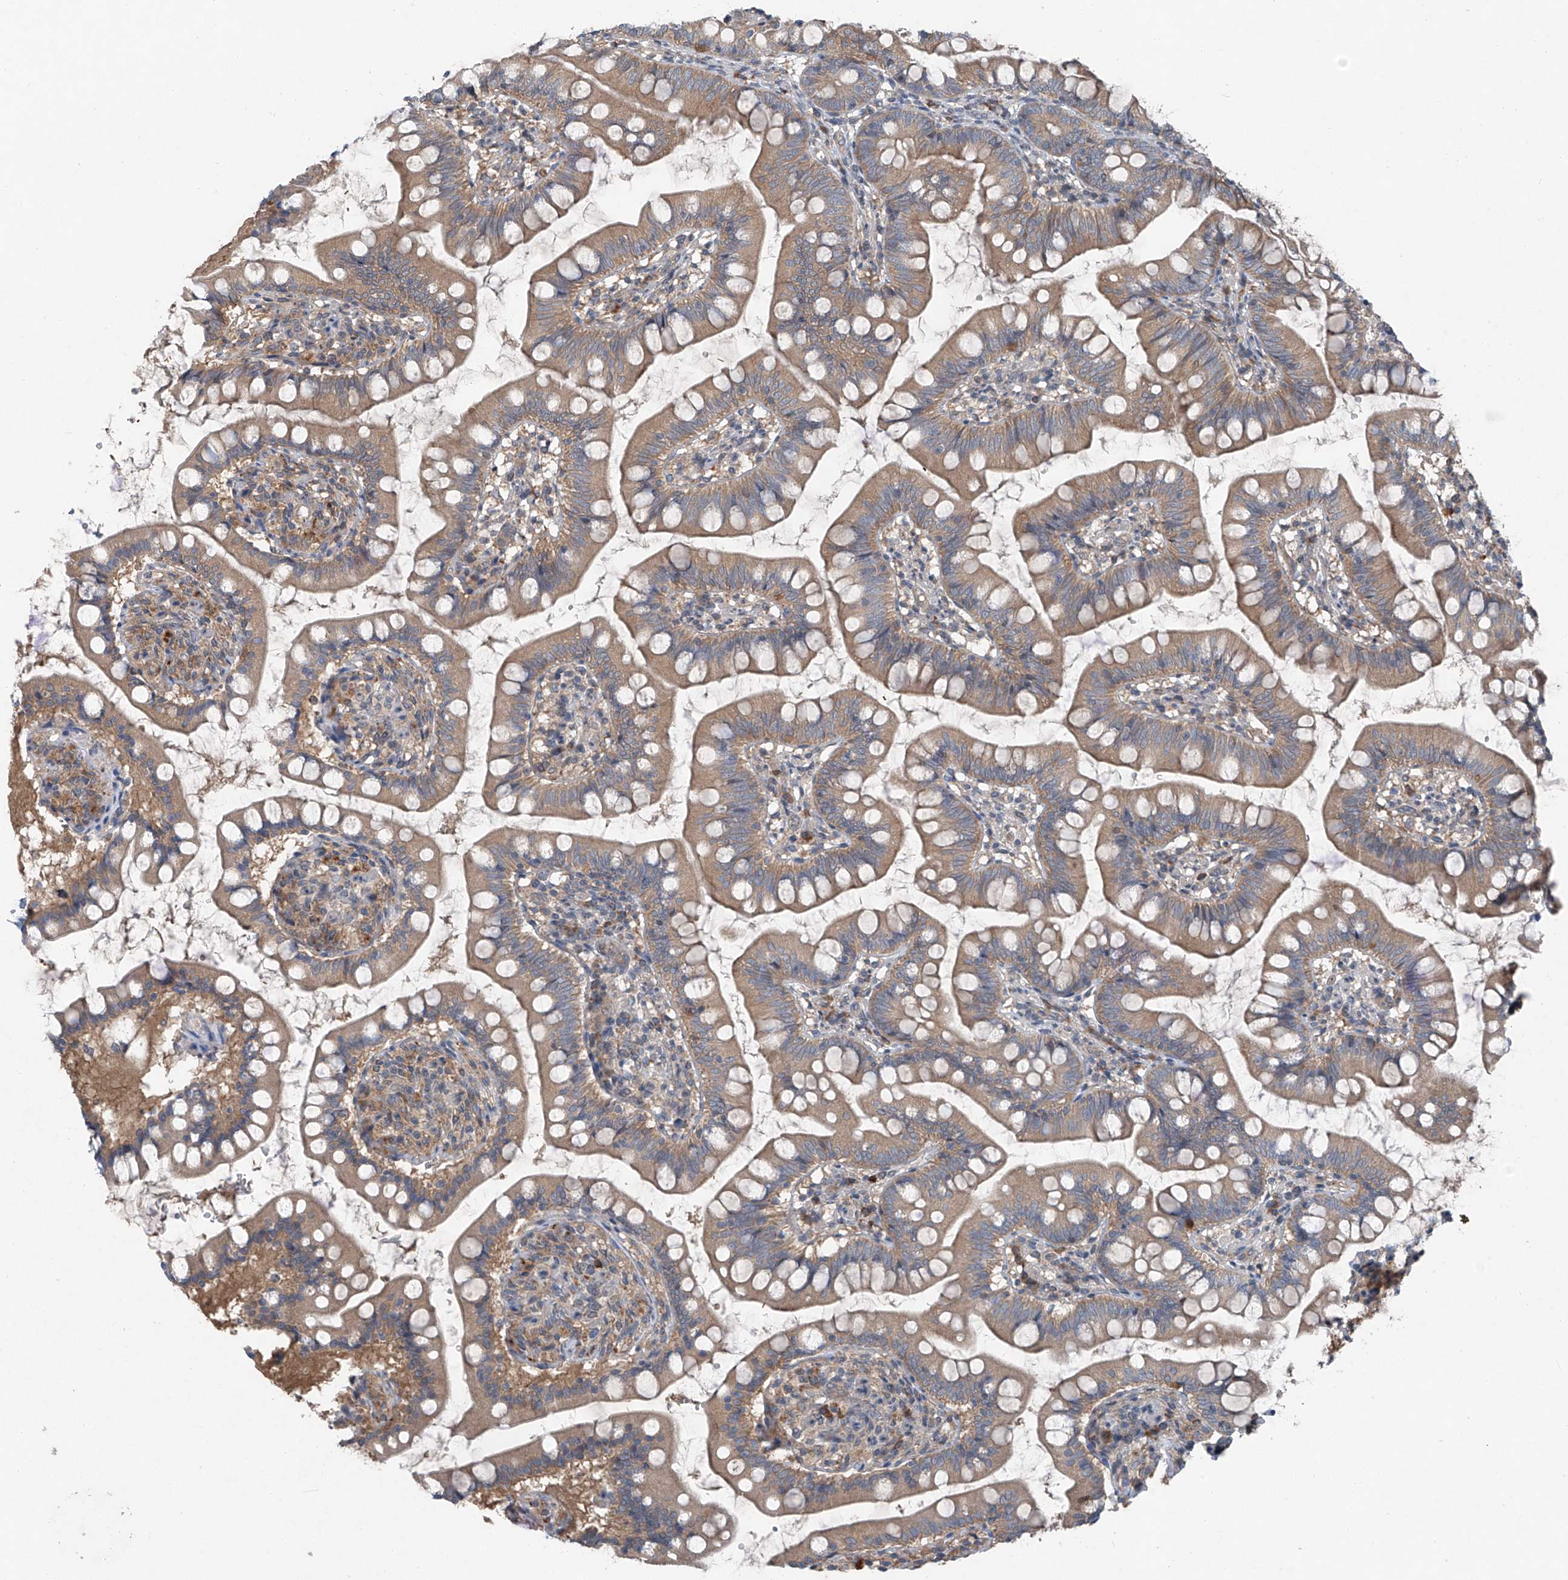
{"staining": {"intensity": "moderate", "quantity": ">75%", "location": "cytoplasmic/membranous"}, "tissue": "small intestine", "cell_type": "Glandular cells", "image_type": "normal", "snomed": [{"axis": "morphology", "description": "Normal tissue, NOS"}, {"axis": "topography", "description": "Small intestine"}], "caption": "An IHC histopathology image of benign tissue is shown. Protein staining in brown labels moderate cytoplasmic/membranous positivity in small intestine within glandular cells. The protein is shown in brown color, while the nuclei are stained blue.", "gene": "FOXRED2", "patient": {"sex": "male", "age": 7}}